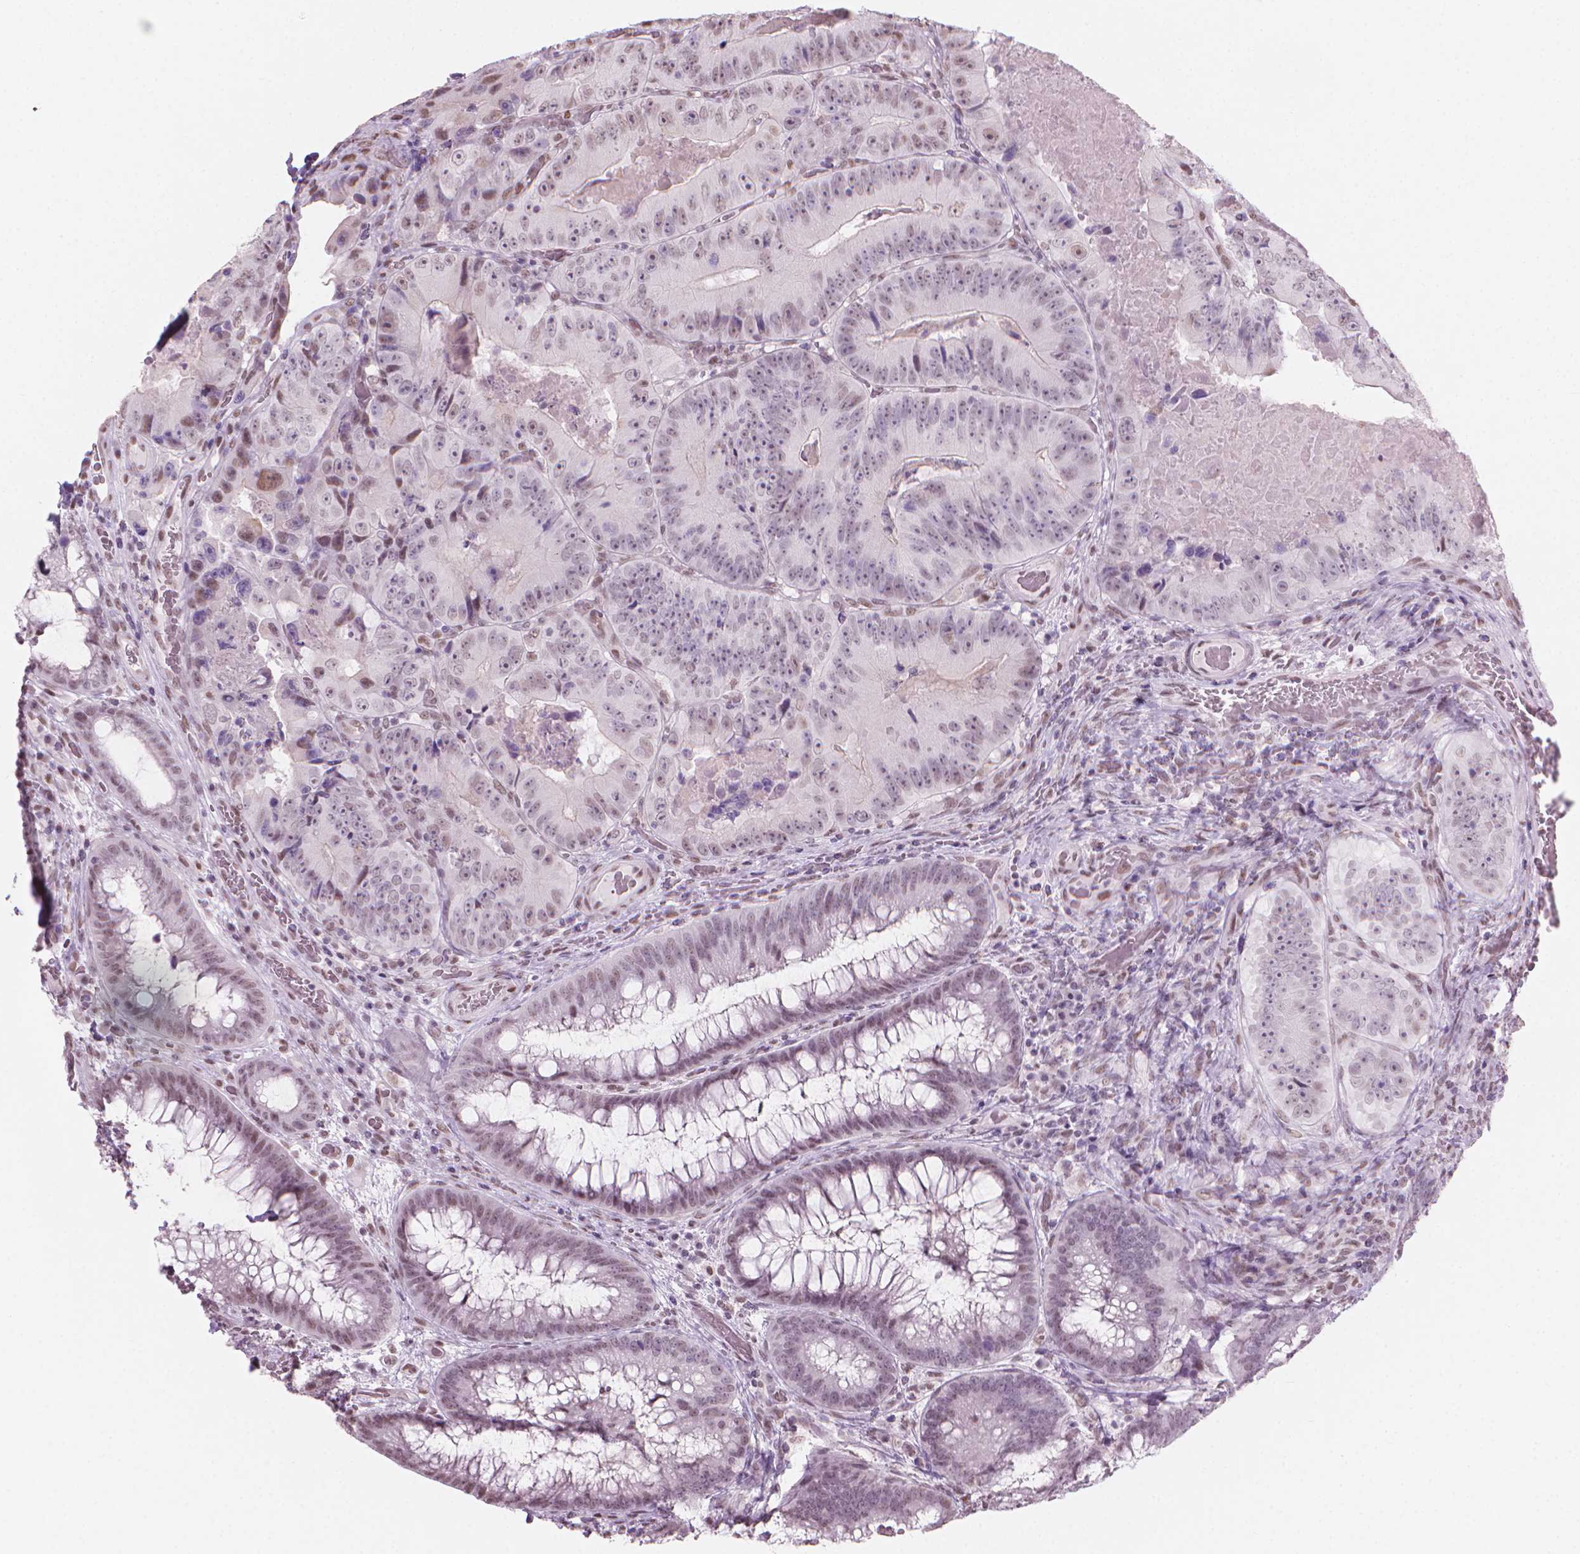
{"staining": {"intensity": "weak", "quantity": "<25%", "location": "nuclear"}, "tissue": "colorectal cancer", "cell_type": "Tumor cells", "image_type": "cancer", "snomed": [{"axis": "morphology", "description": "Adenocarcinoma, NOS"}, {"axis": "topography", "description": "Colon"}], "caption": "IHC image of neoplastic tissue: human colorectal cancer (adenocarcinoma) stained with DAB (3,3'-diaminobenzidine) displays no significant protein positivity in tumor cells. (DAB (3,3'-diaminobenzidine) IHC, high magnification).", "gene": "PIAS2", "patient": {"sex": "female", "age": 86}}